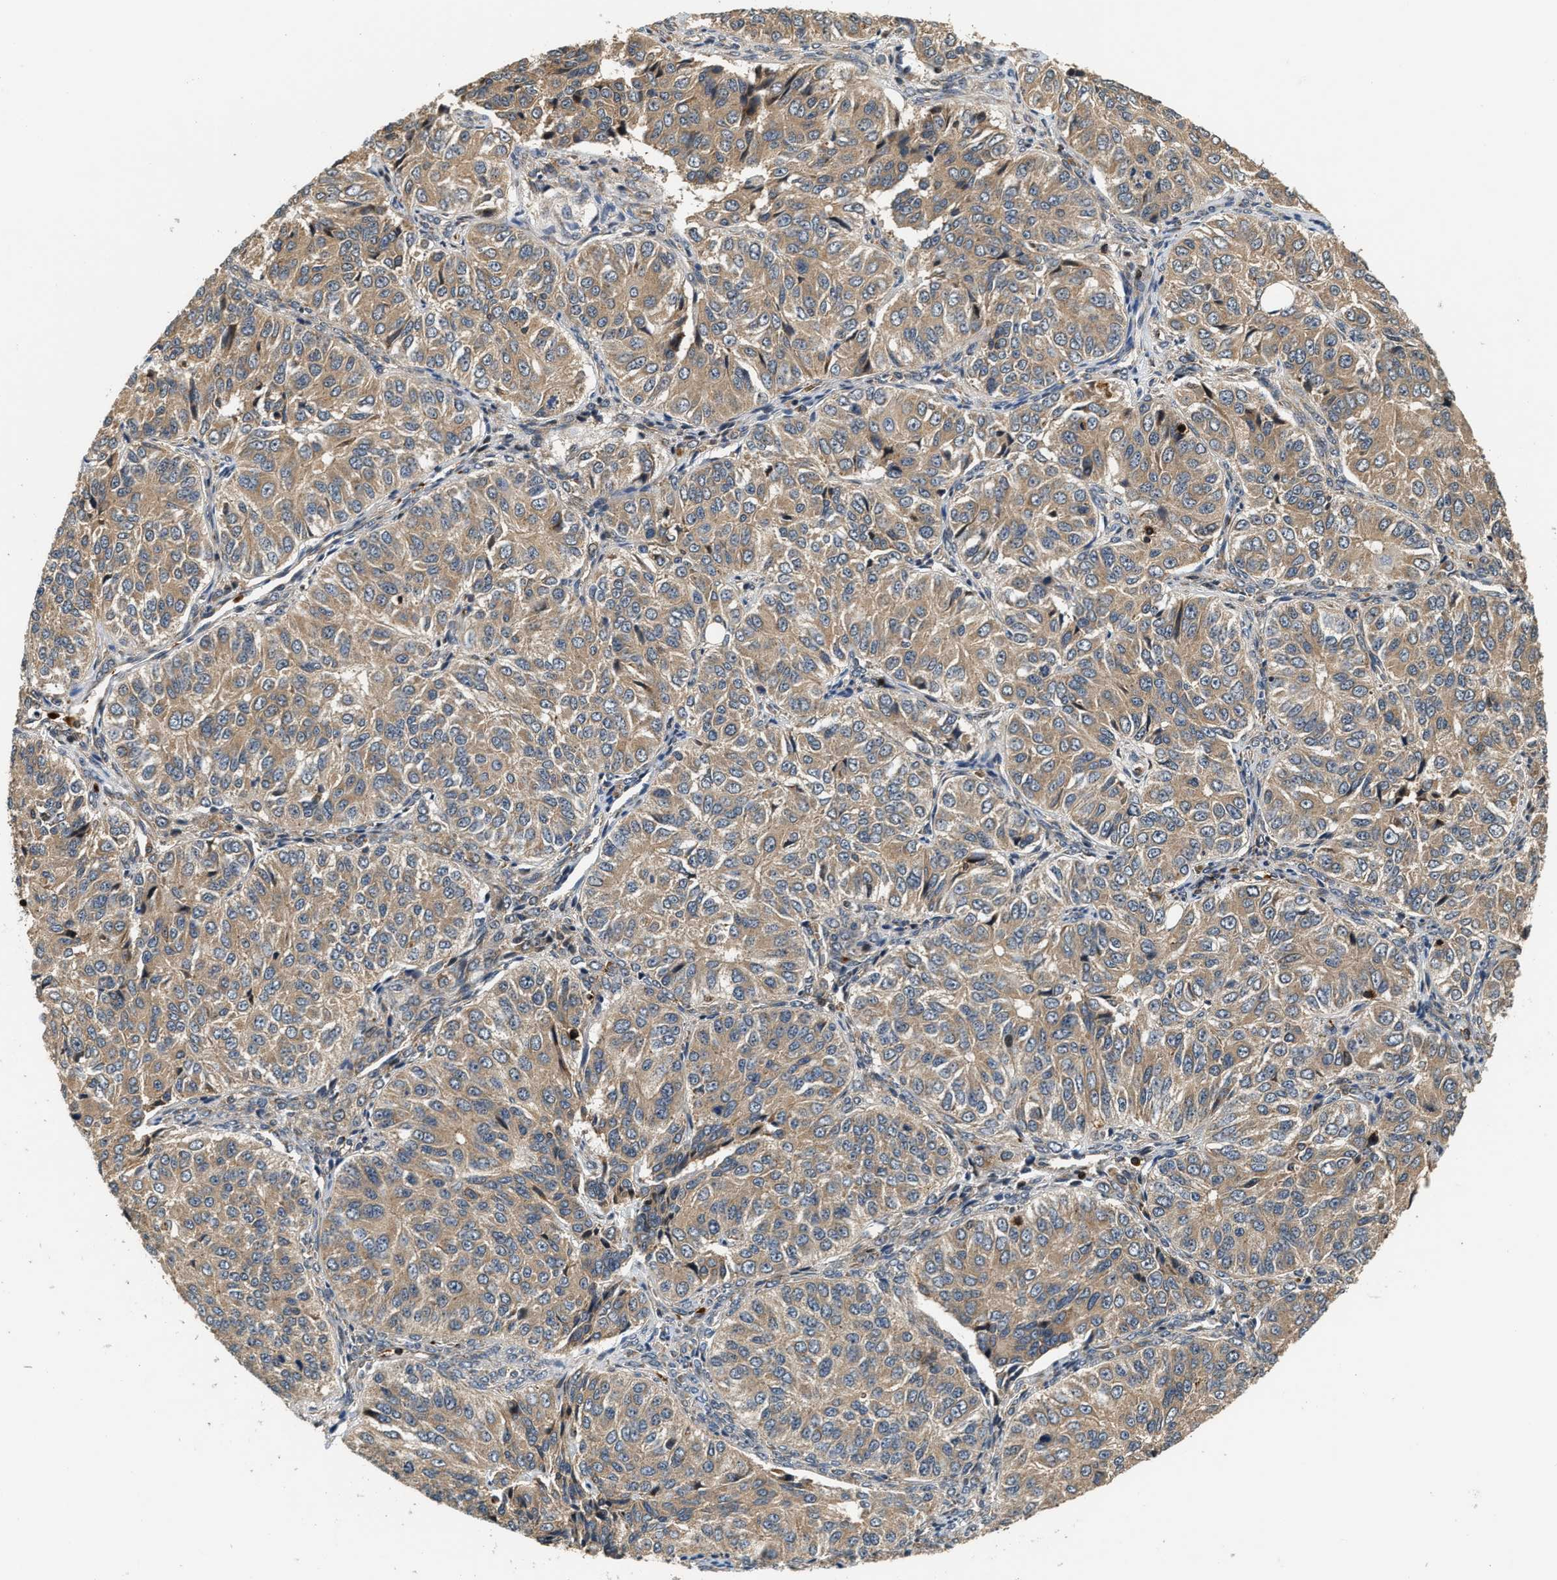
{"staining": {"intensity": "weak", "quantity": ">75%", "location": "cytoplasmic/membranous"}, "tissue": "ovarian cancer", "cell_type": "Tumor cells", "image_type": "cancer", "snomed": [{"axis": "morphology", "description": "Carcinoma, endometroid"}, {"axis": "topography", "description": "Ovary"}], "caption": "Tumor cells show low levels of weak cytoplasmic/membranous staining in approximately >75% of cells in human ovarian endometroid carcinoma. The protein of interest is stained brown, and the nuclei are stained in blue (DAB IHC with brightfield microscopy, high magnification).", "gene": "SNX5", "patient": {"sex": "female", "age": 51}}